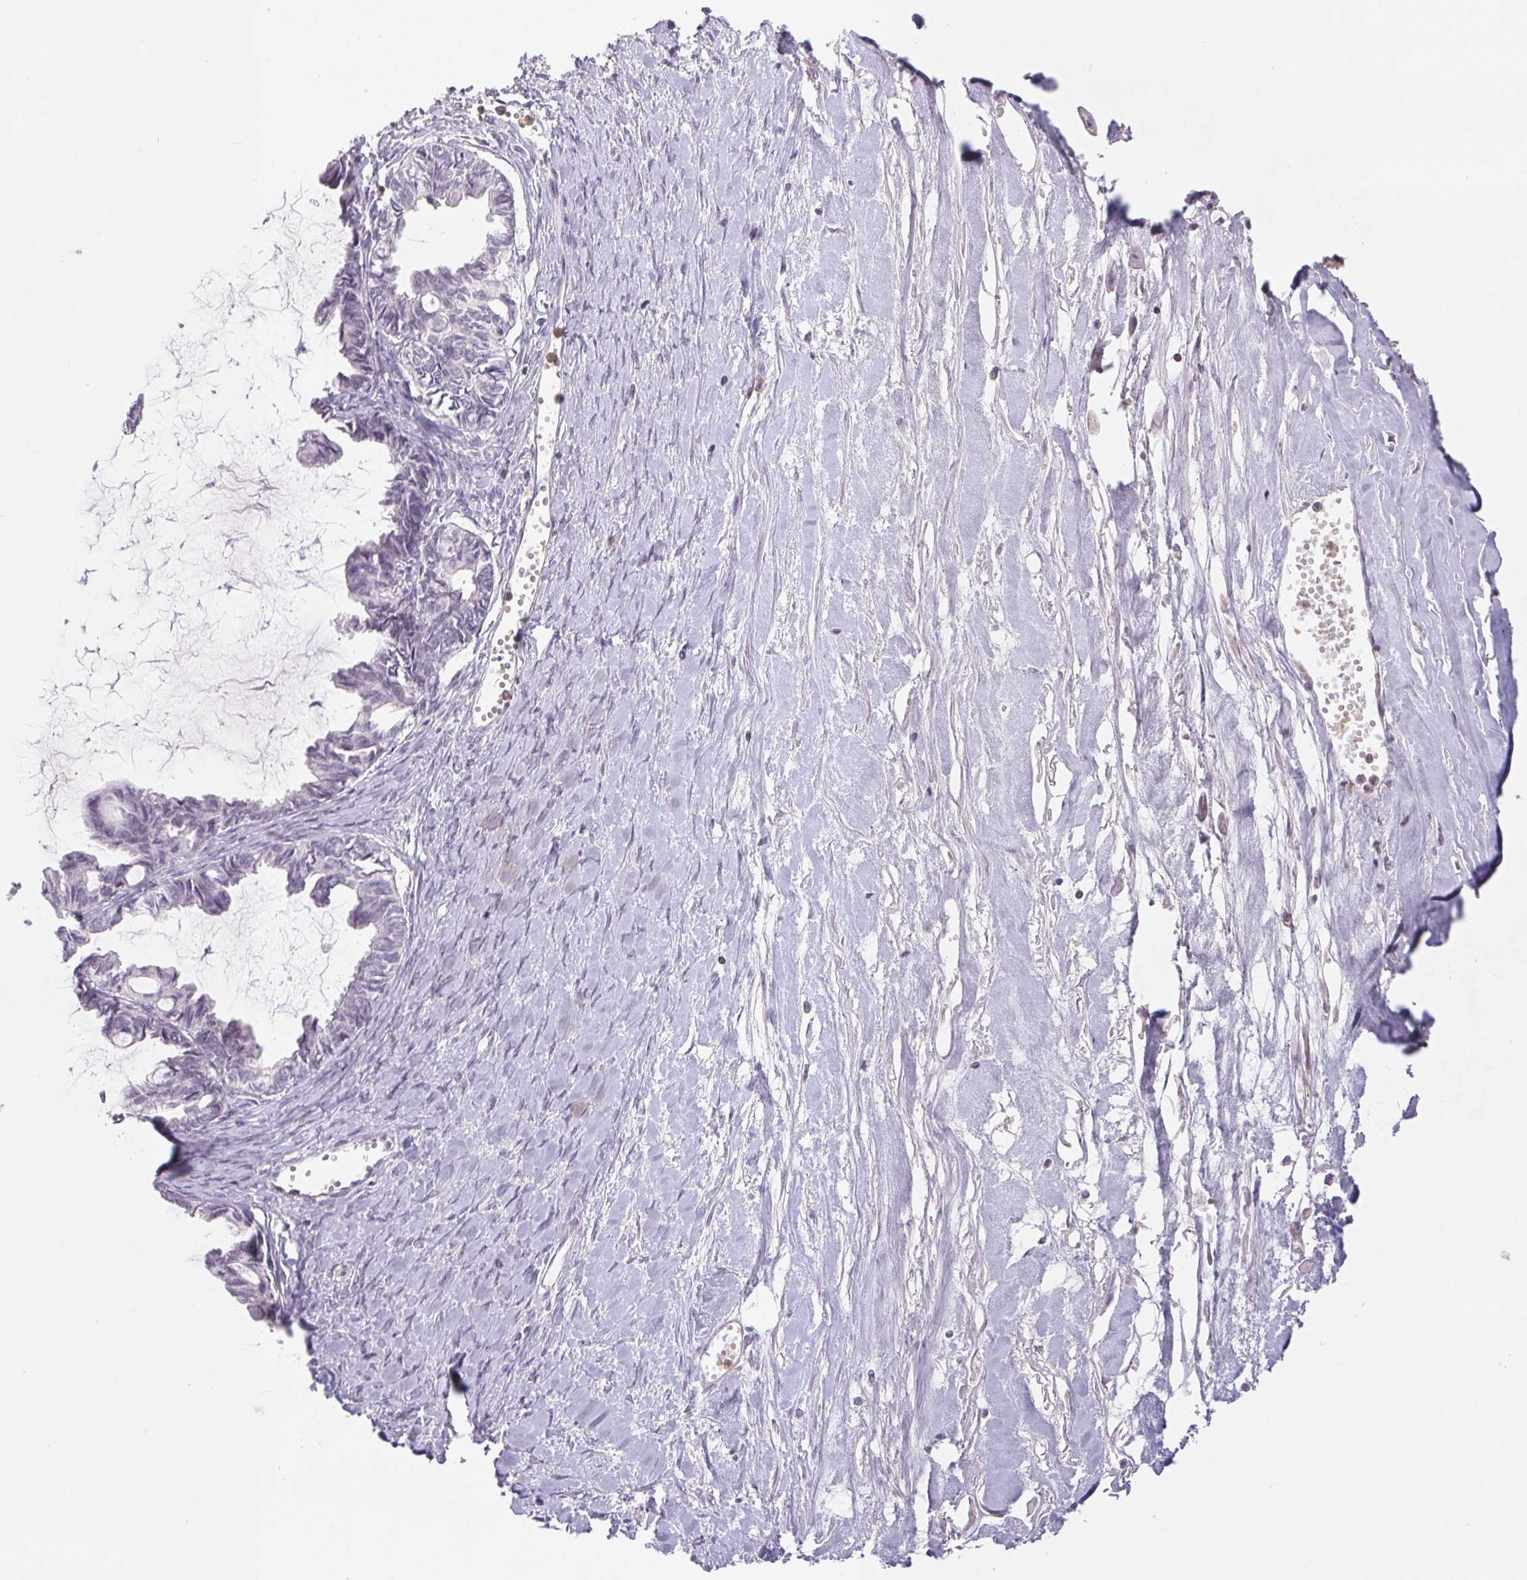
{"staining": {"intensity": "negative", "quantity": "none", "location": "none"}, "tissue": "ovarian cancer", "cell_type": "Tumor cells", "image_type": "cancer", "snomed": [{"axis": "morphology", "description": "Cystadenocarcinoma, mucinous, NOS"}, {"axis": "topography", "description": "Ovary"}], "caption": "A high-resolution micrograph shows immunohistochemistry (IHC) staining of ovarian cancer, which shows no significant staining in tumor cells. (DAB (3,3'-diaminobenzidine) immunohistochemistry (IHC) visualized using brightfield microscopy, high magnification).", "gene": "KIF26A", "patient": {"sex": "female", "age": 61}}